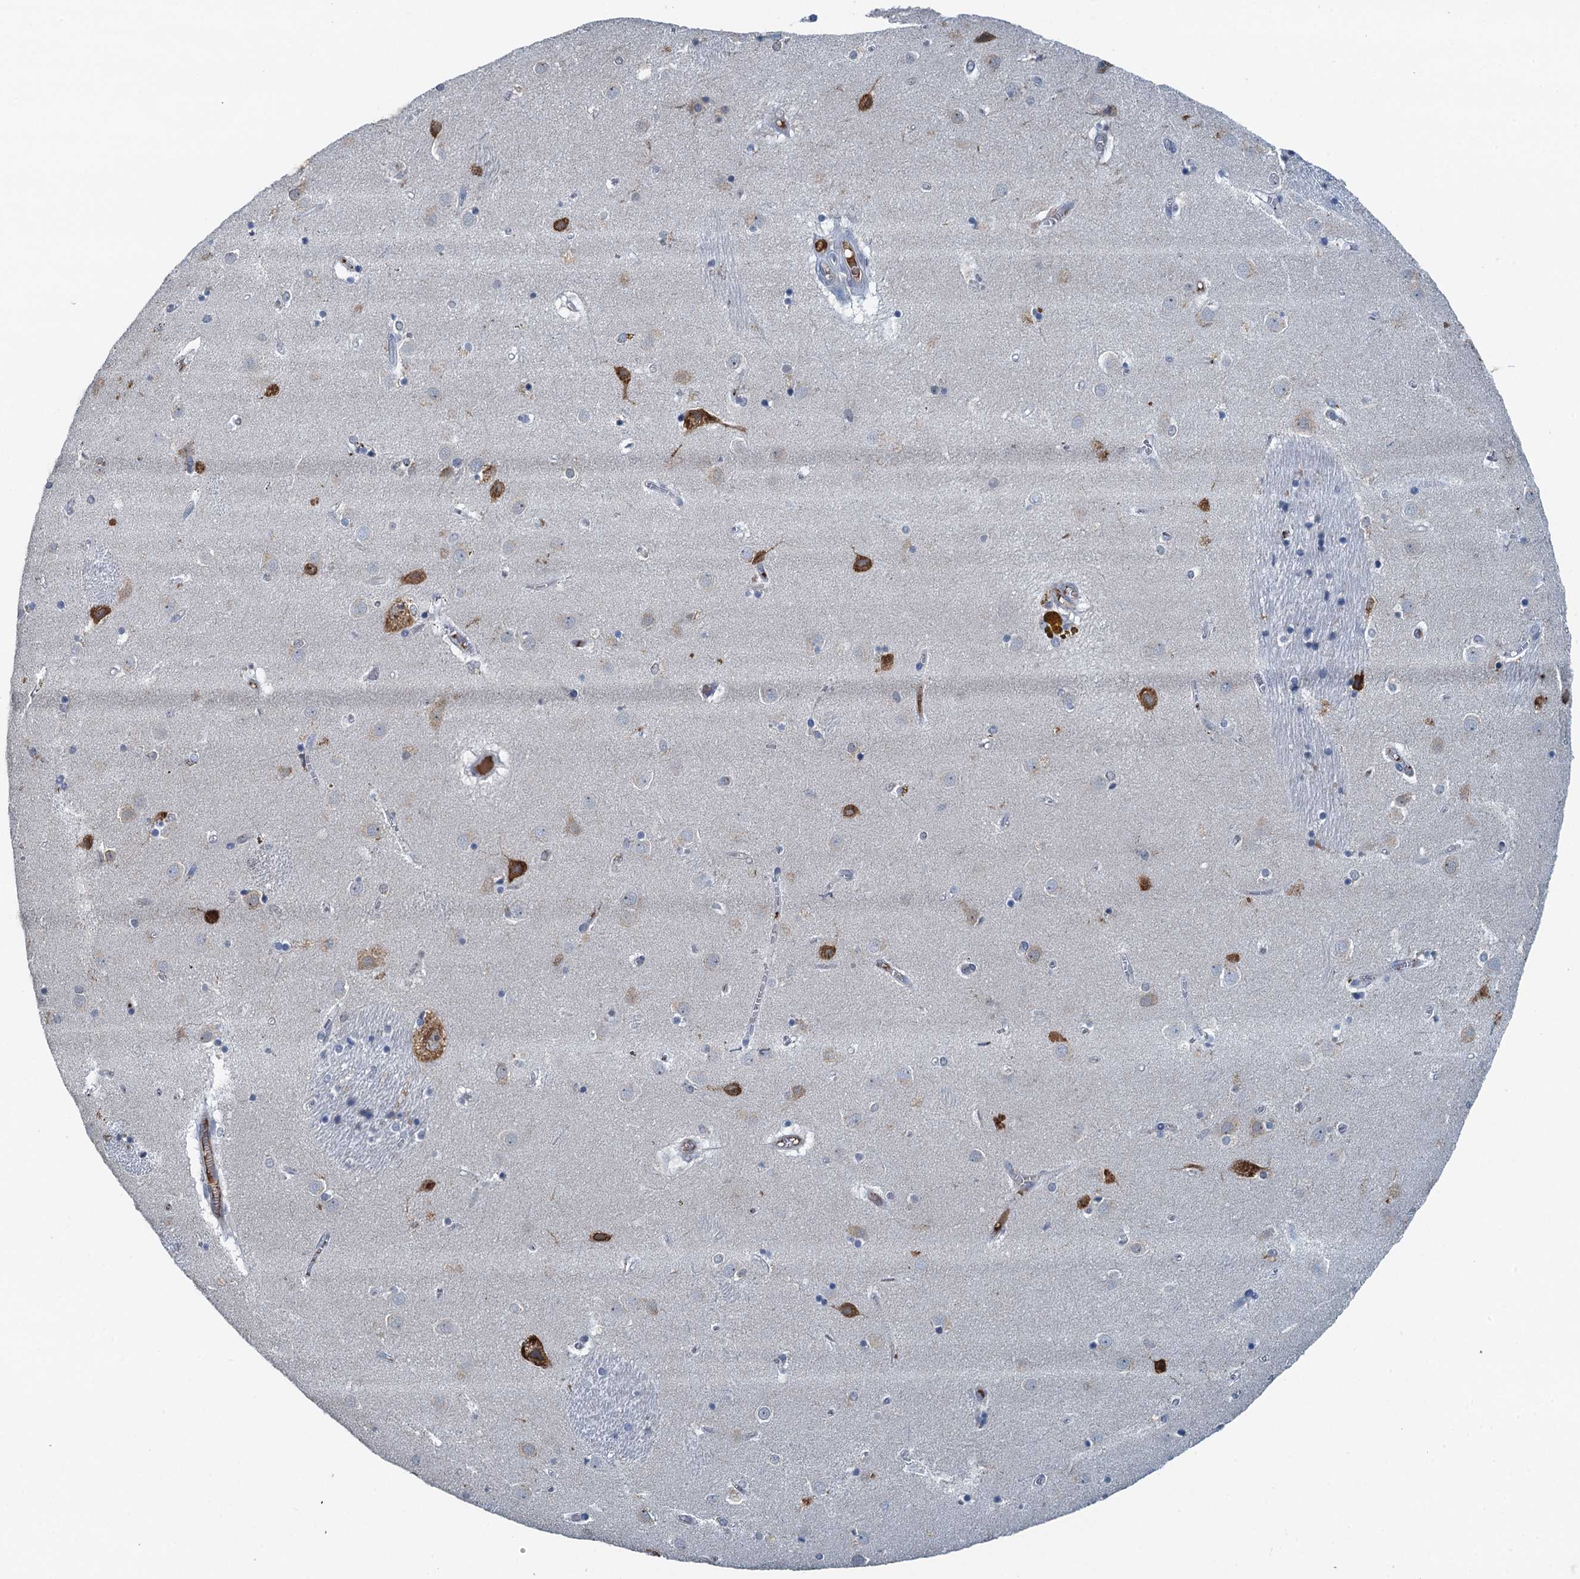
{"staining": {"intensity": "strong", "quantity": "<25%", "location": "cytoplasmic/membranous"}, "tissue": "caudate", "cell_type": "Glial cells", "image_type": "normal", "snomed": [{"axis": "morphology", "description": "Normal tissue, NOS"}, {"axis": "topography", "description": "Lateral ventricle wall"}], "caption": "Caudate stained with a brown dye displays strong cytoplasmic/membranous positive positivity in about <25% of glial cells.", "gene": "LSM14B", "patient": {"sex": "male", "age": 70}}